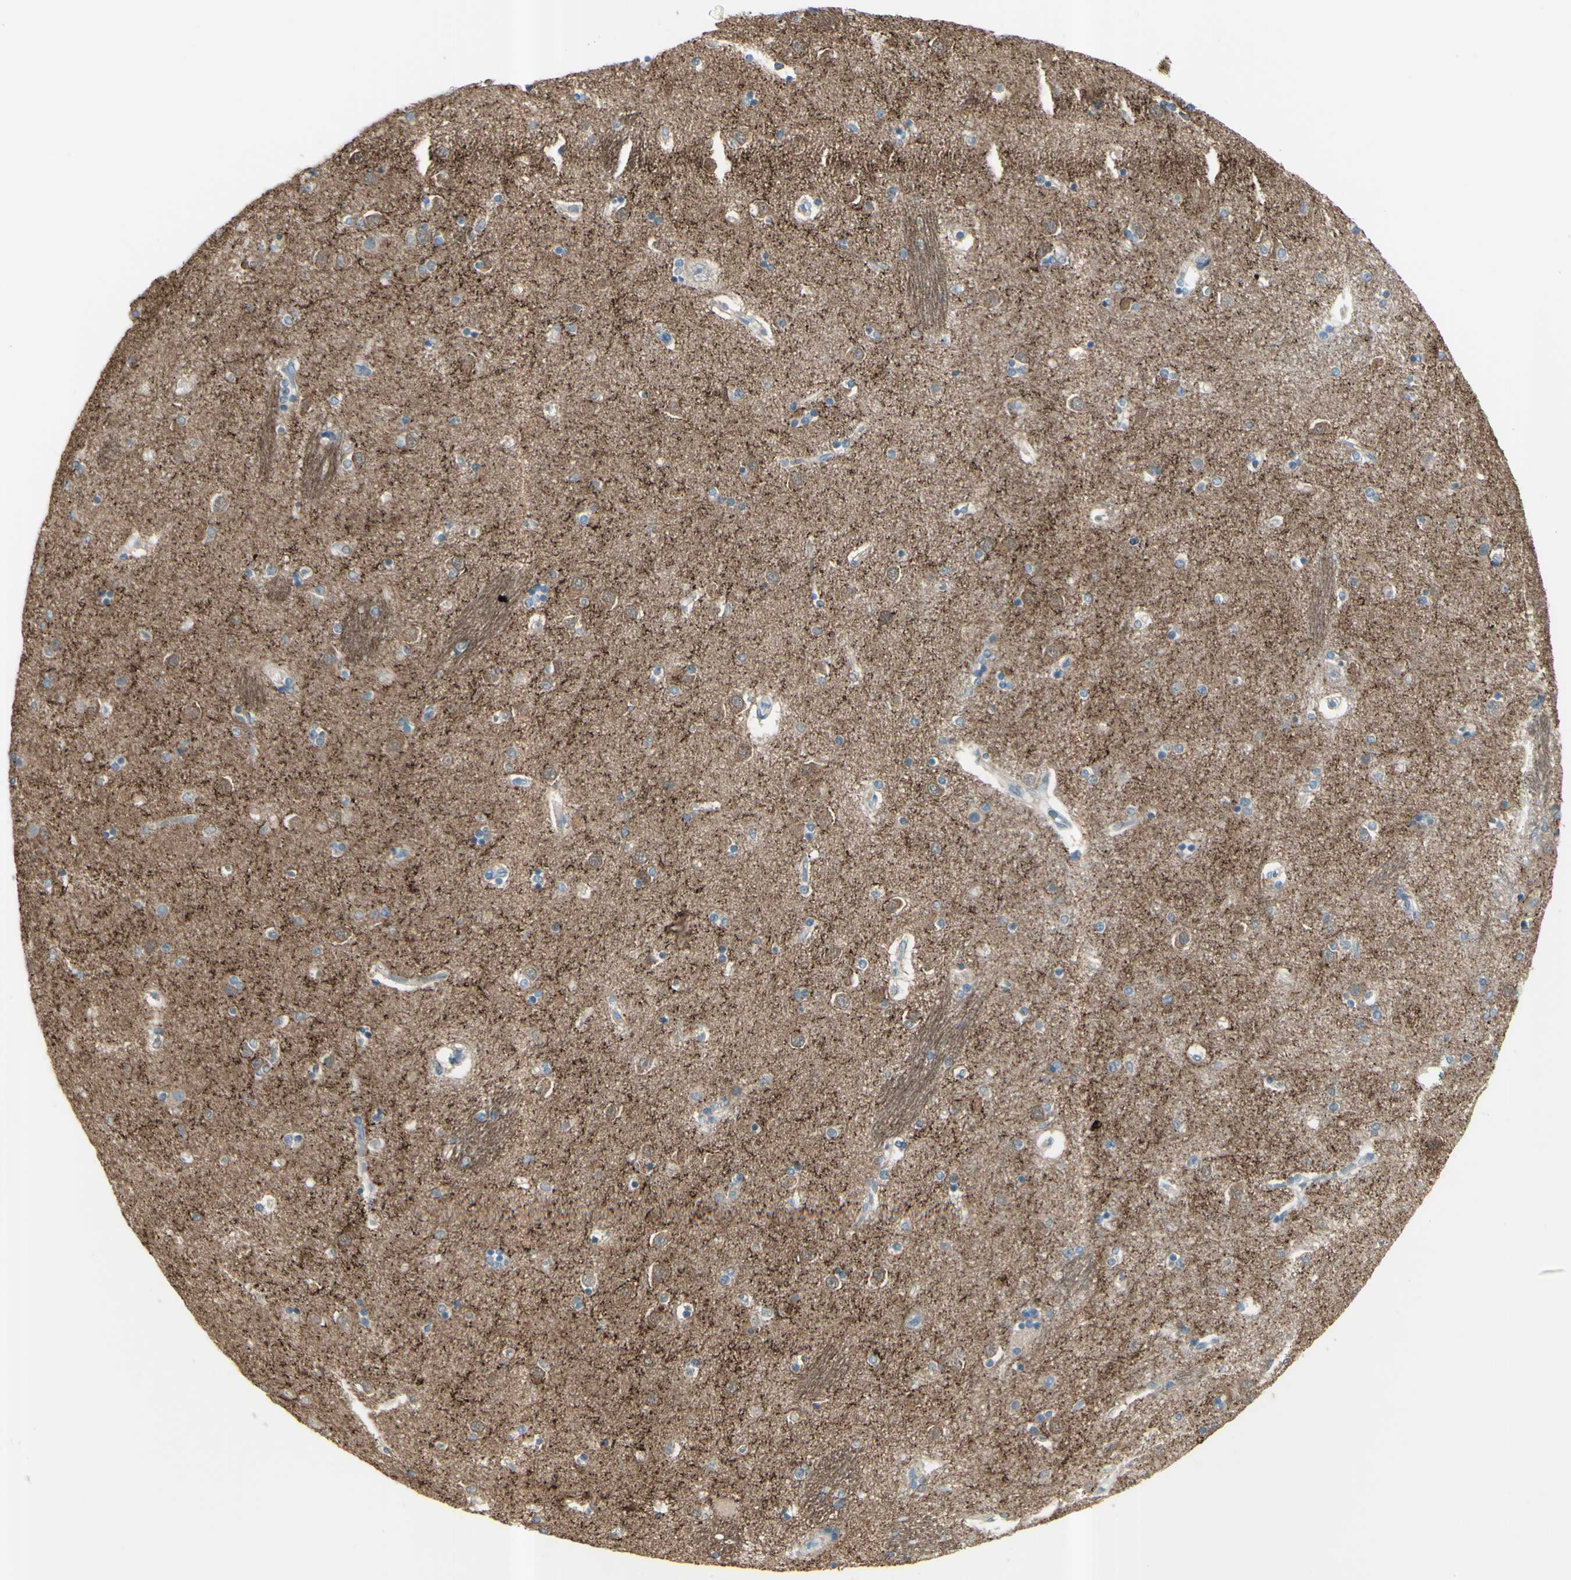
{"staining": {"intensity": "weak", "quantity": "<25%", "location": "cytoplasmic/membranous"}, "tissue": "caudate", "cell_type": "Glial cells", "image_type": "normal", "snomed": [{"axis": "morphology", "description": "Normal tissue, NOS"}, {"axis": "topography", "description": "Lateral ventricle wall"}], "caption": "Glial cells show no significant protein staining in benign caudate. (DAB immunohistochemistry (IHC), high magnification).", "gene": "GPR34", "patient": {"sex": "female", "age": 54}}